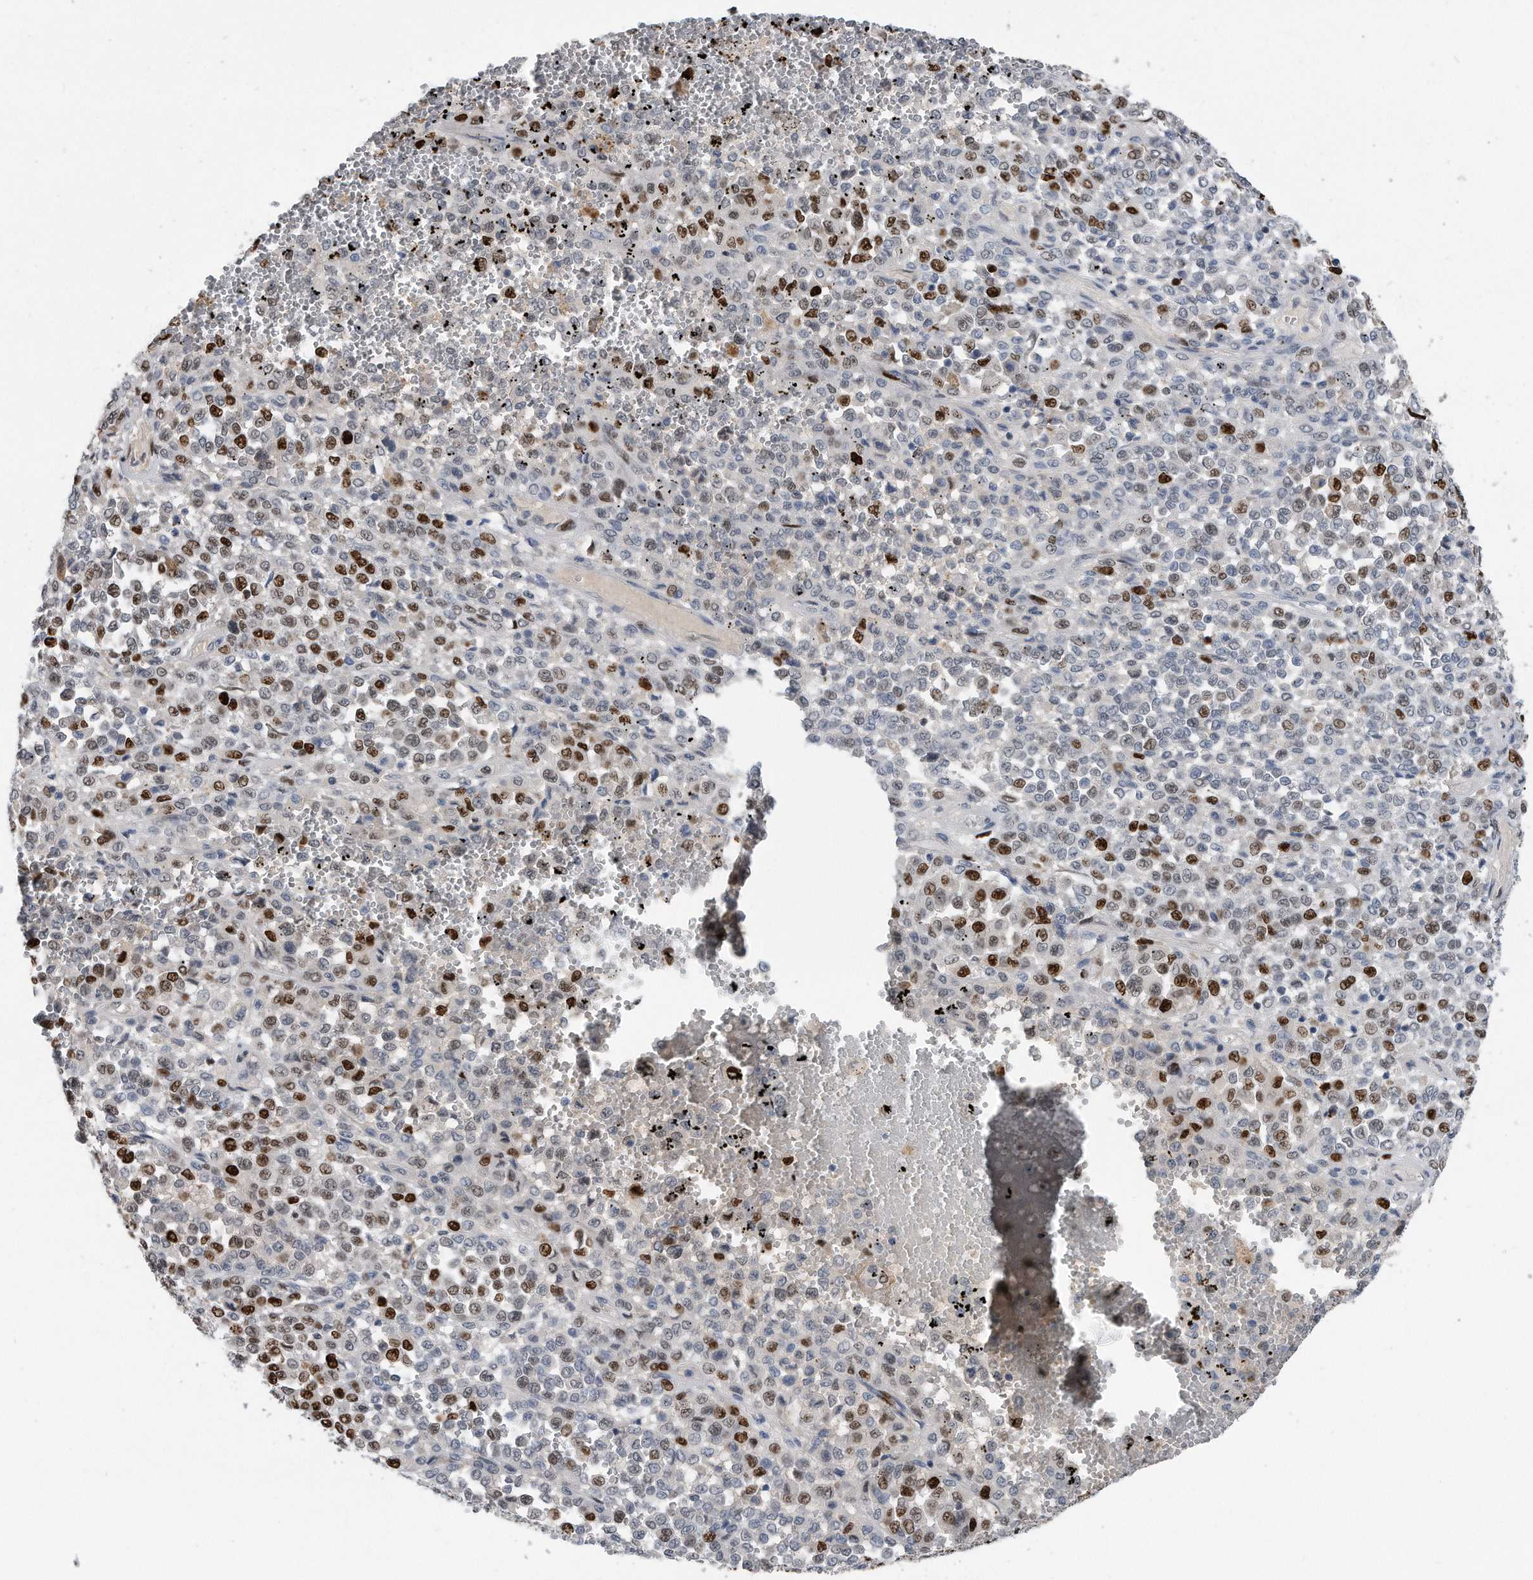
{"staining": {"intensity": "strong", "quantity": "<25%", "location": "nuclear"}, "tissue": "melanoma", "cell_type": "Tumor cells", "image_type": "cancer", "snomed": [{"axis": "morphology", "description": "Malignant melanoma, Metastatic site"}, {"axis": "topography", "description": "Pancreas"}], "caption": "A high-resolution photomicrograph shows immunohistochemistry staining of malignant melanoma (metastatic site), which exhibits strong nuclear expression in about <25% of tumor cells. The protein is stained brown, and the nuclei are stained in blue (DAB (3,3'-diaminobenzidine) IHC with brightfield microscopy, high magnification).", "gene": "PCNA", "patient": {"sex": "female", "age": 30}}